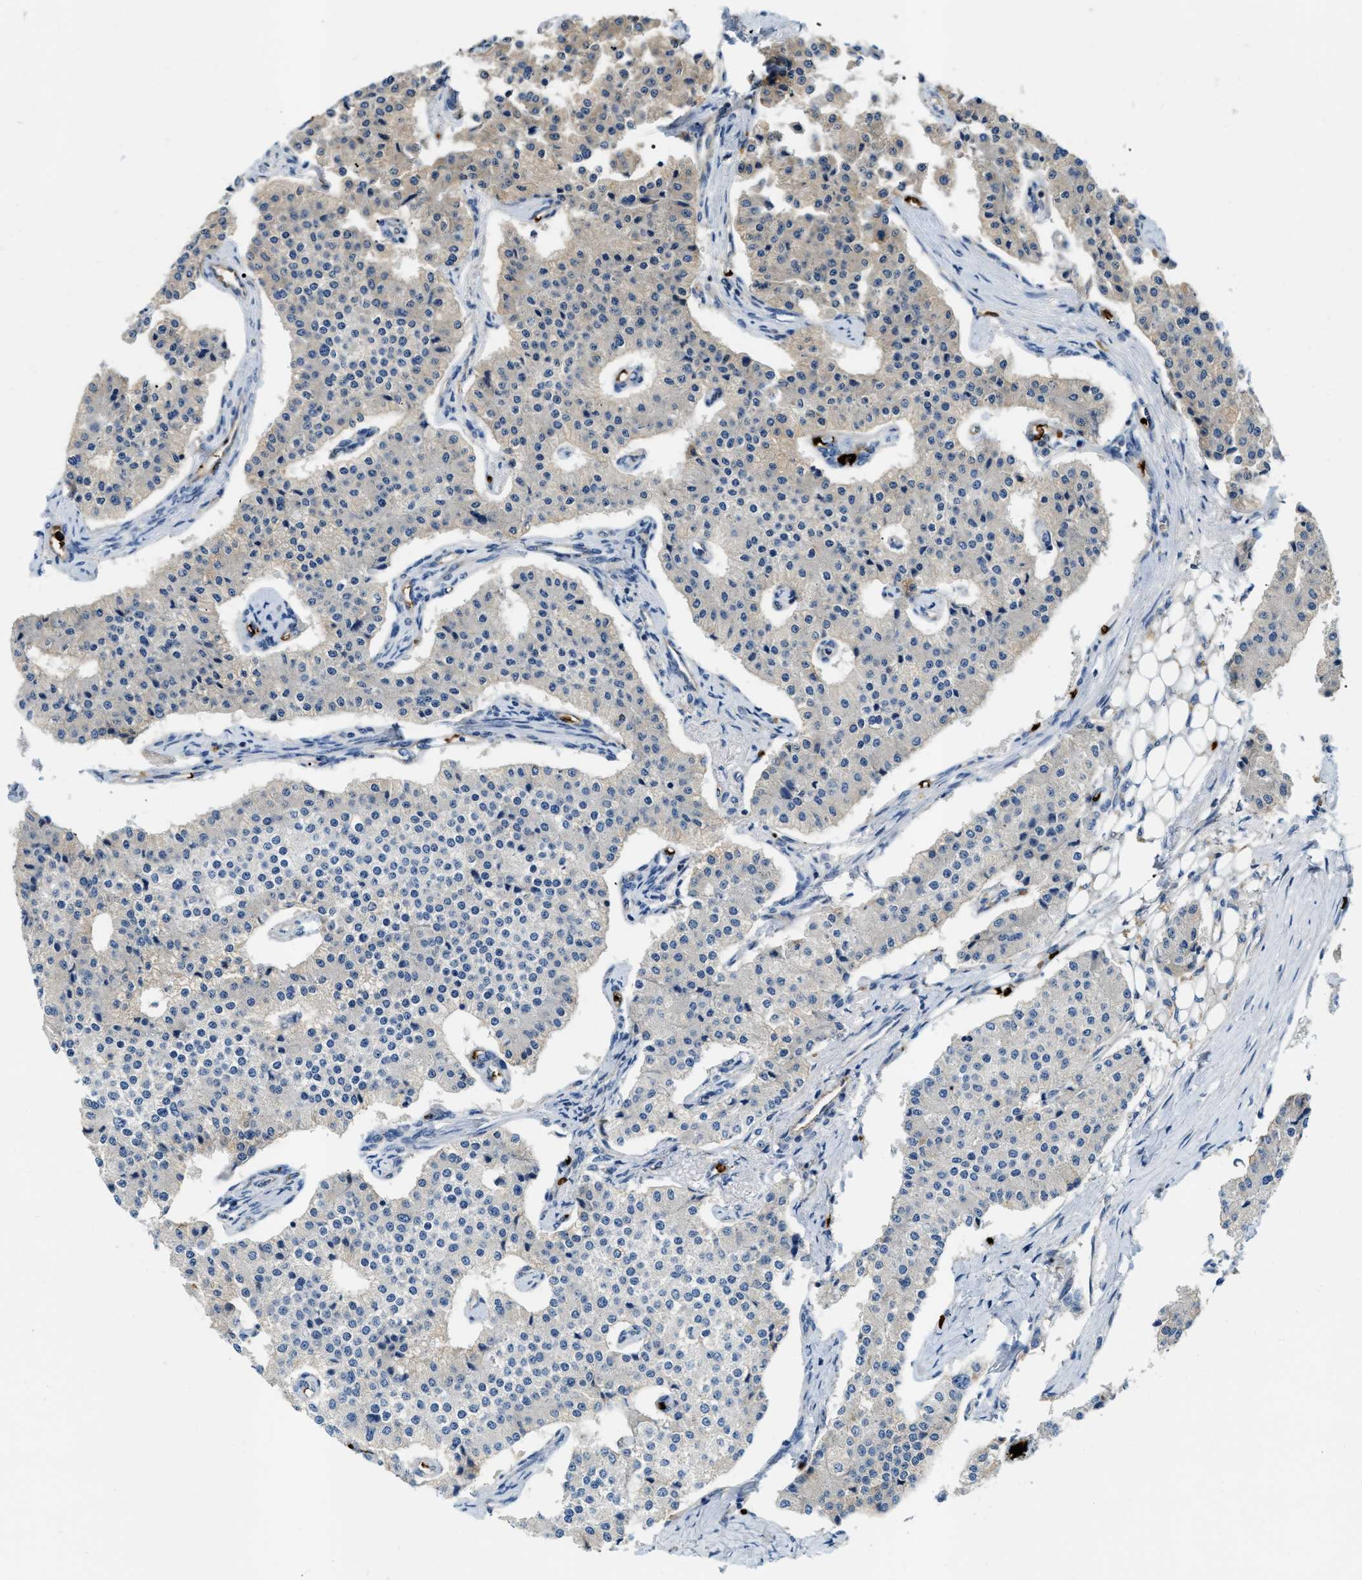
{"staining": {"intensity": "weak", "quantity": "<25%", "location": "cytoplasmic/membranous"}, "tissue": "carcinoid", "cell_type": "Tumor cells", "image_type": "cancer", "snomed": [{"axis": "morphology", "description": "Carcinoid, malignant, NOS"}, {"axis": "topography", "description": "Colon"}], "caption": "Carcinoid was stained to show a protein in brown. There is no significant expression in tumor cells.", "gene": "ERC1", "patient": {"sex": "female", "age": 52}}